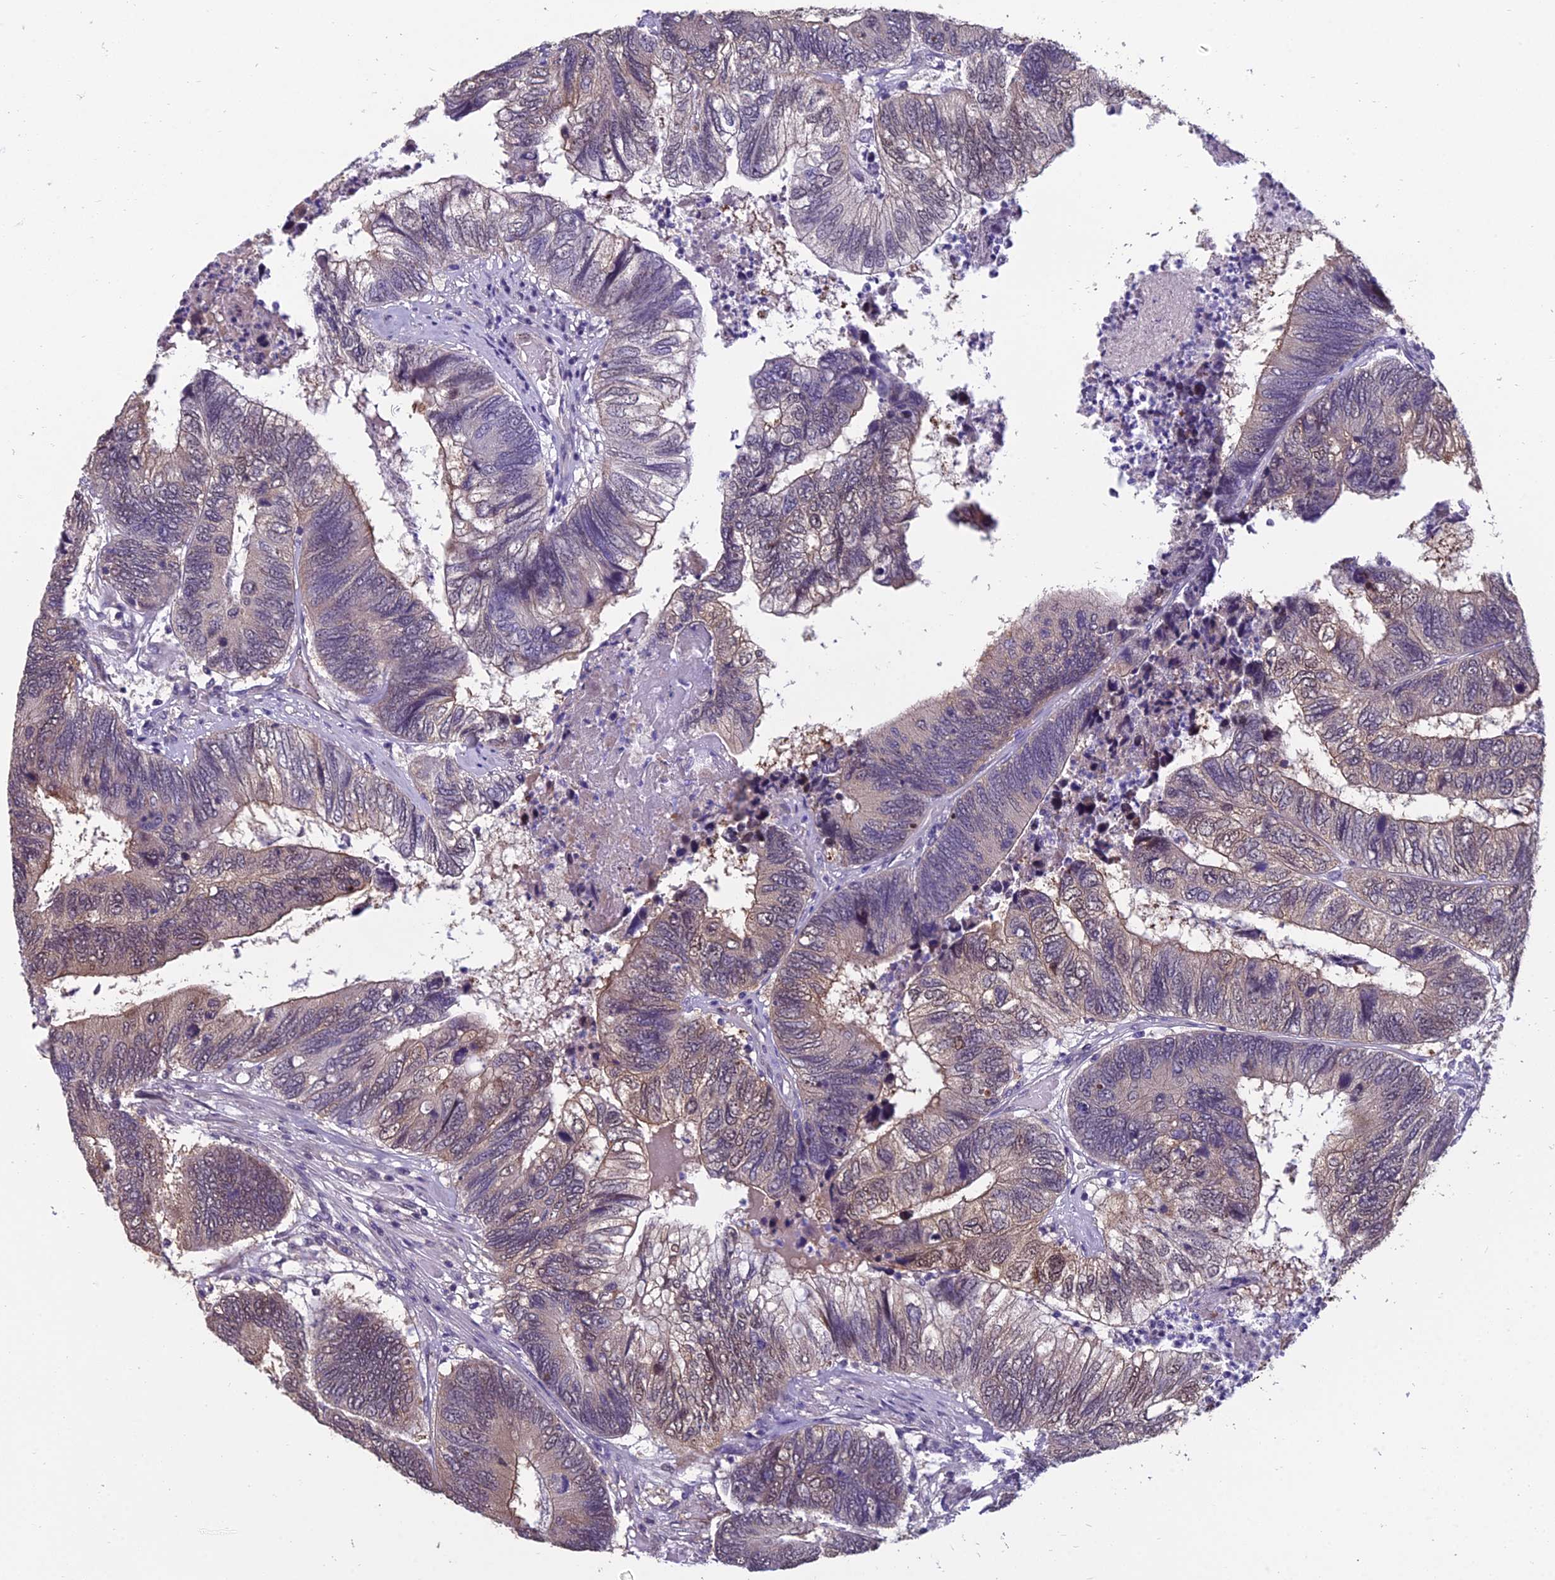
{"staining": {"intensity": "weak", "quantity": "<25%", "location": "cytoplasmic/membranous,nuclear"}, "tissue": "colorectal cancer", "cell_type": "Tumor cells", "image_type": "cancer", "snomed": [{"axis": "morphology", "description": "Adenocarcinoma, NOS"}, {"axis": "topography", "description": "Colon"}], "caption": "Protein analysis of colorectal cancer displays no significant staining in tumor cells.", "gene": "GRWD1", "patient": {"sex": "female", "age": 67}}